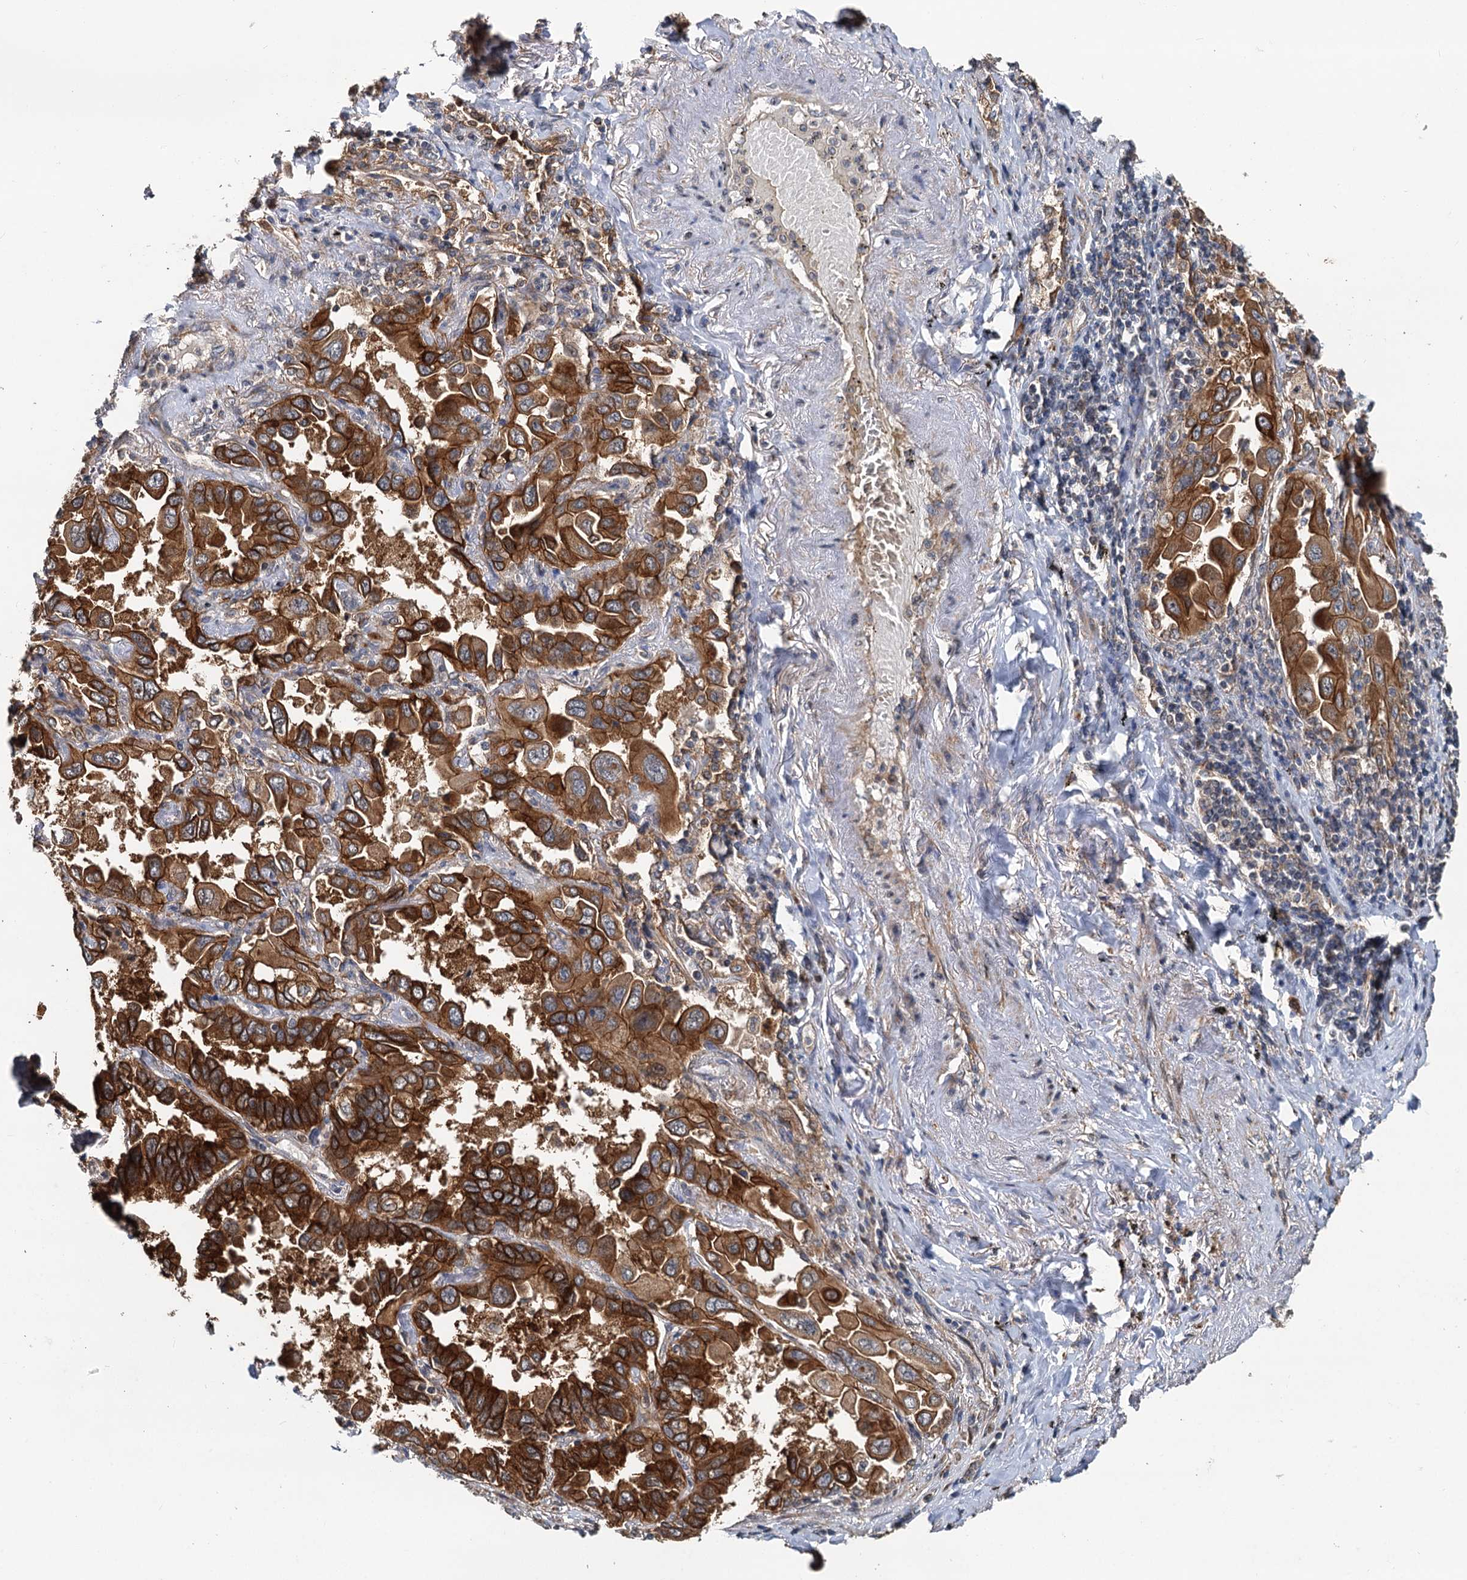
{"staining": {"intensity": "strong", "quantity": ">75%", "location": "cytoplasmic/membranous"}, "tissue": "lung cancer", "cell_type": "Tumor cells", "image_type": "cancer", "snomed": [{"axis": "morphology", "description": "Adenocarcinoma, NOS"}, {"axis": "topography", "description": "Lung"}], "caption": "Human lung cancer (adenocarcinoma) stained for a protein (brown) shows strong cytoplasmic/membranous positive positivity in about >75% of tumor cells.", "gene": "LRRK2", "patient": {"sex": "male", "age": 64}}